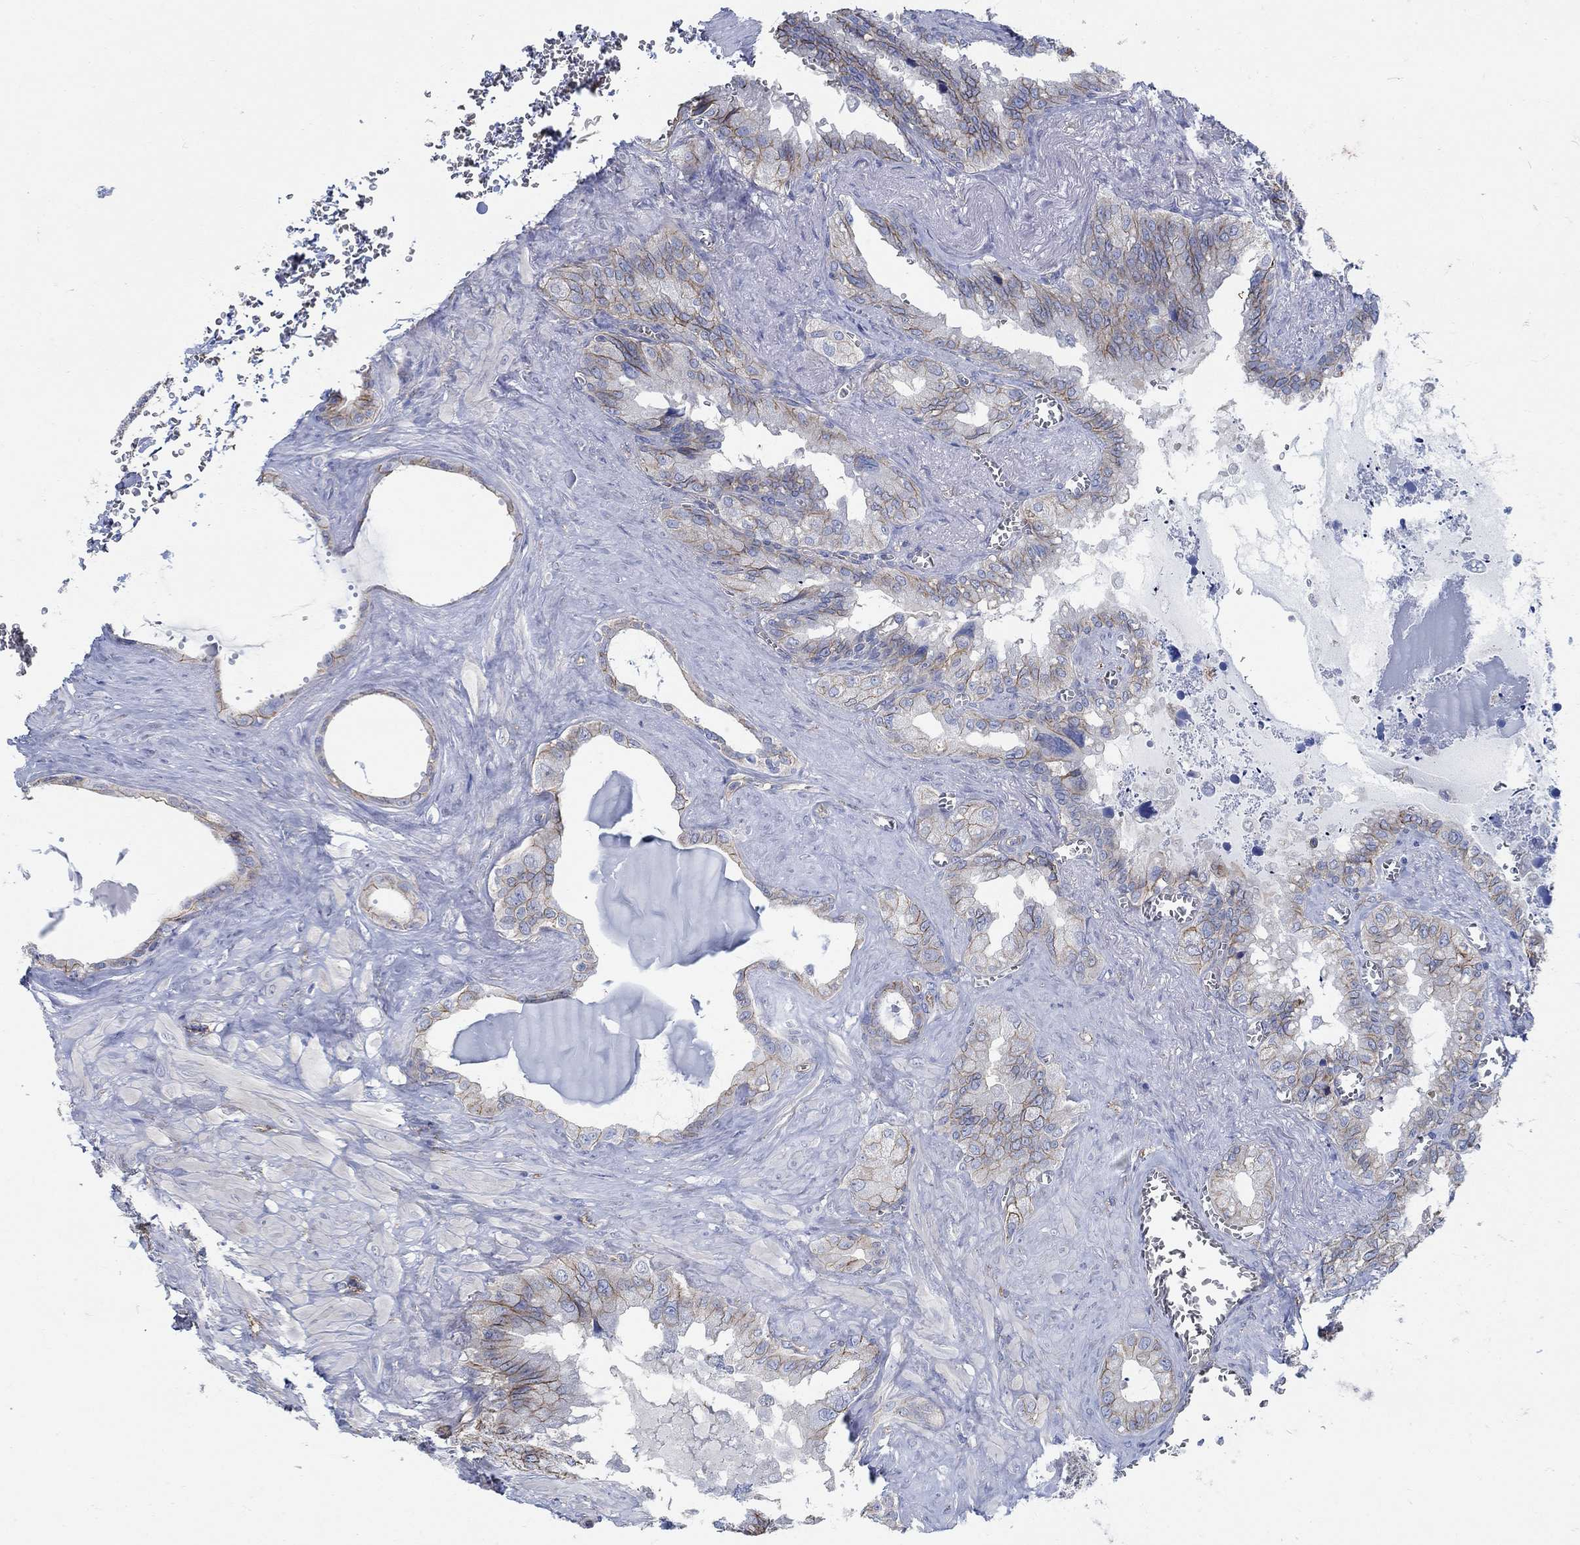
{"staining": {"intensity": "strong", "quantity": ">75%", "location": "cytoplasmic/membranous"}, "tissue": "seminal vesicle", "cell_type": "Glandular cells", "image_type": "normal", "snomed": [{"axis": "morphology", "description": "Normal tissue, NOS"}, {"axis": "topography", "description": "Seminal veicle"}], "caption": "Protein staining by immunohistochemistry reveals strong cytoplasmic/membranous positivity in approximately >75% of glandular cells in unremarkable seminal vesicle. (brown staining indicates protein expression, while blue staining denotes nuclei).", "gene": "TMEM198", "patient": {"sex": "male", "age": 72}}